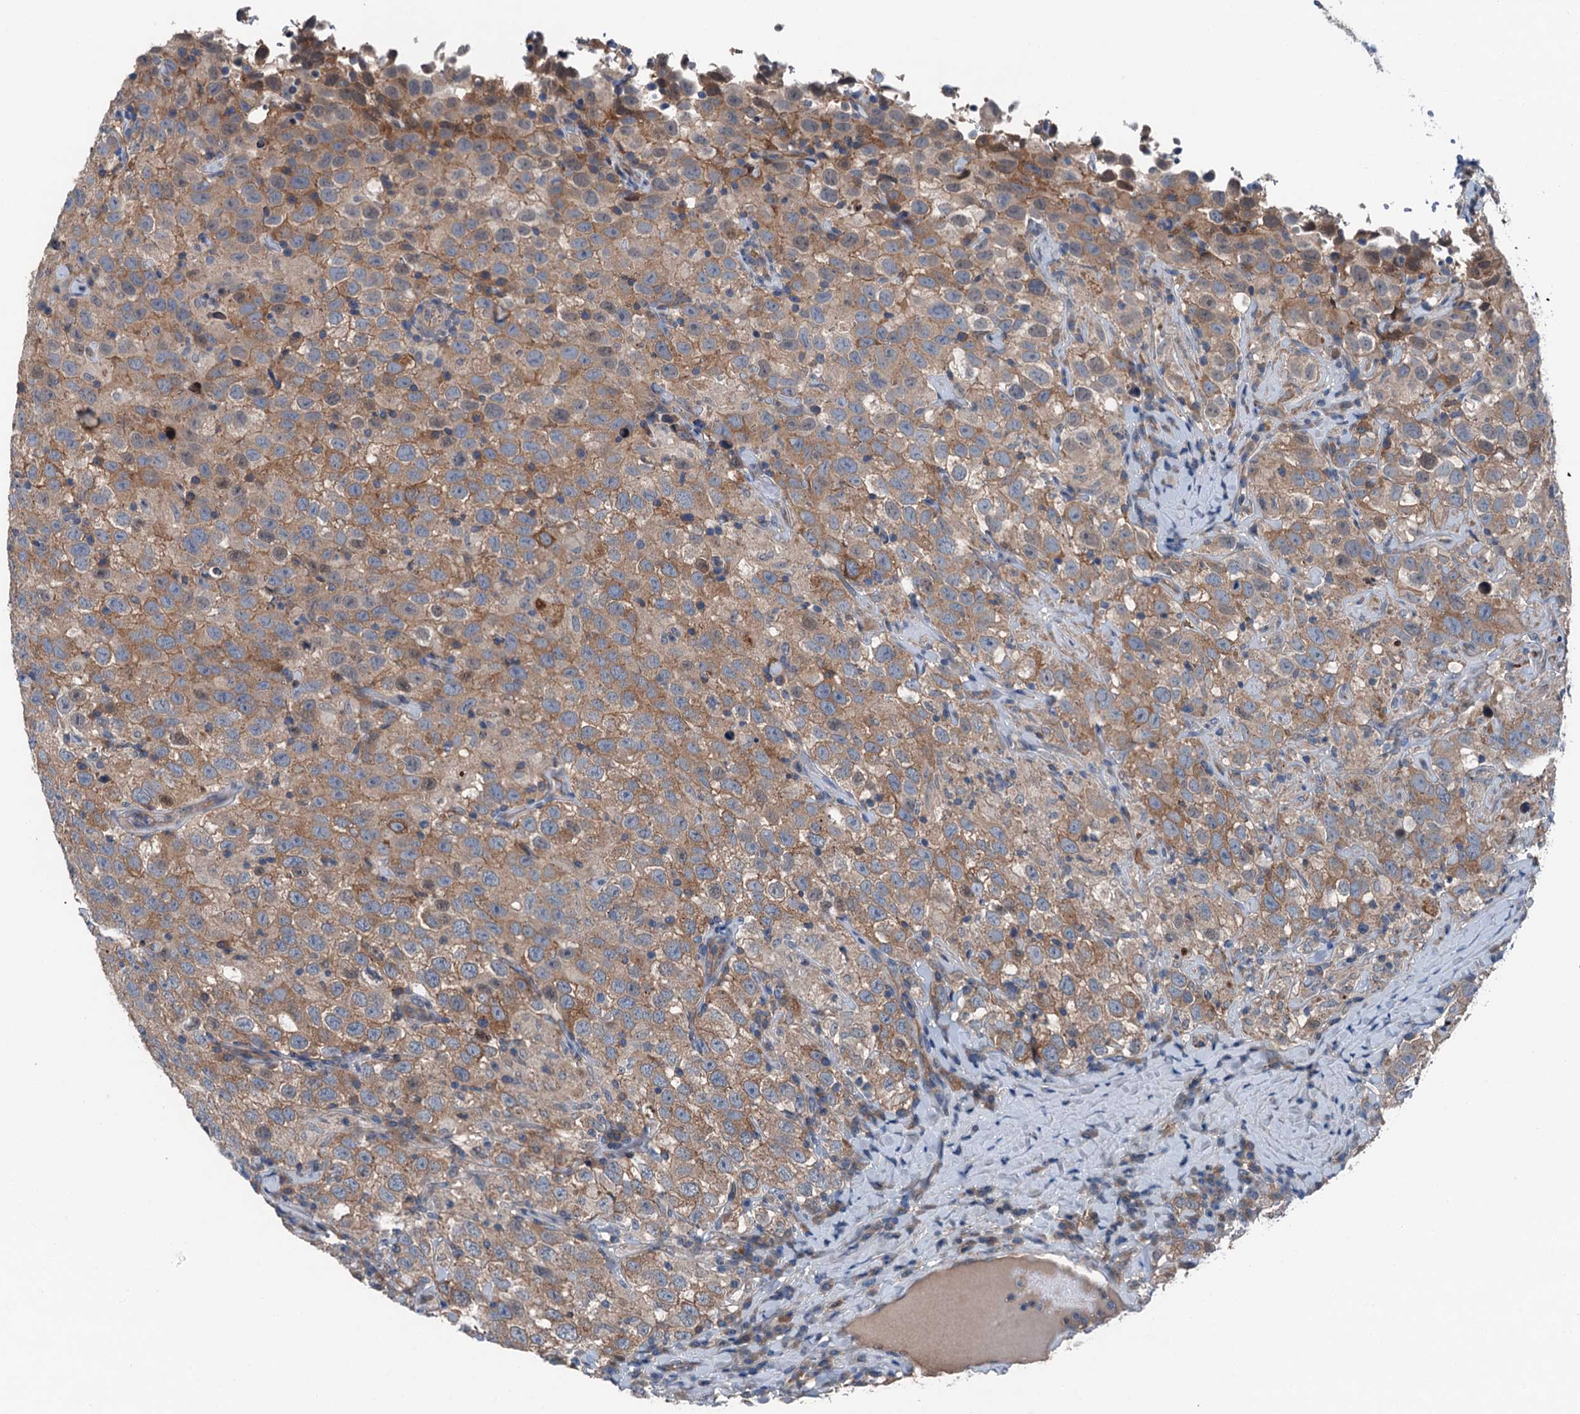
{"staining": {"intensity": "moderate", "quantity": "25%-75%", "location": "cytoplasmic/membranous"}, "tissue": "testis cancer", "cell_type": "Tumor cells", "image_type": "cancer", "snomed": [{"axis": "morphology", "description": "Seminoma, NOS"}, {"axis": "topography", "description": "Testis"}], "caption": "DAB (3,3'-diaminobenzidine) immunohistochemical staining of human testis cancer shows moderate cytoplasmic/membranous protein staining in about 25%-75% of tumor cells.", "gene": "SLC2A10", "patient": {"sex": "male", "age": 41}}